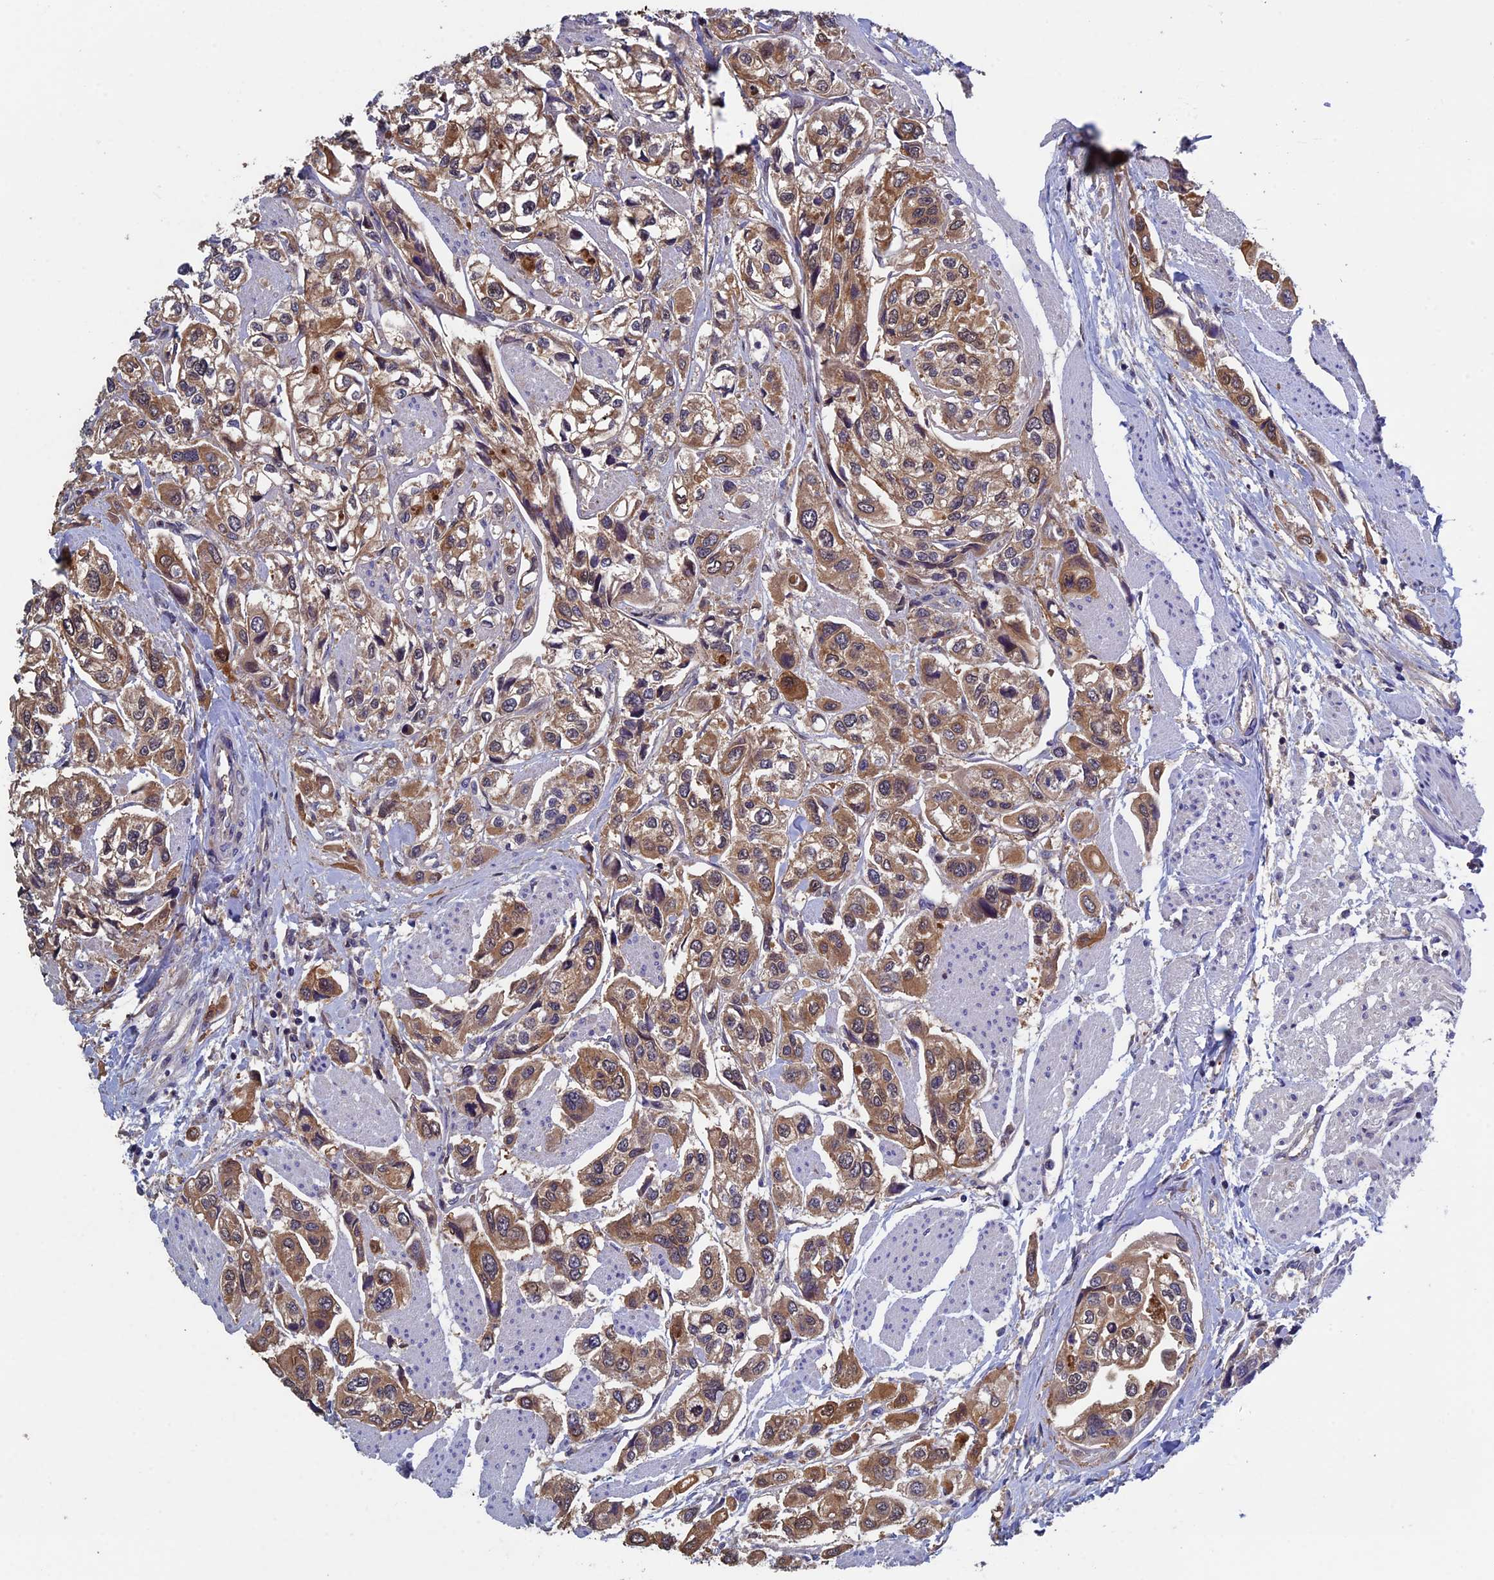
{"staining": {"intensity": "moderate", "quantity": ">75%", "location": "cytoplasmic/membranous"}, "tissue": "urothelial cancer", "cell_type": "Tumor cells", "image_type": "cancer", "snomed": [{"axis": "morphology", "description": "Urothelial carcinoma, High grade"}, {"axis": "topography", "description": "Urinary bladder"}], "caption": "Immunohistochemical staining of urothelial cancer exhibits medium levels of moderate cytoplasmic/membranous protein staining in about >75% of tumor cells. (Stains: DAB in brown, nuclei in blue, Microscopy: brightfield microscopy at high magnification).", "gene": "LCMT1", "patient": {"sex": "male", "age": 67}}